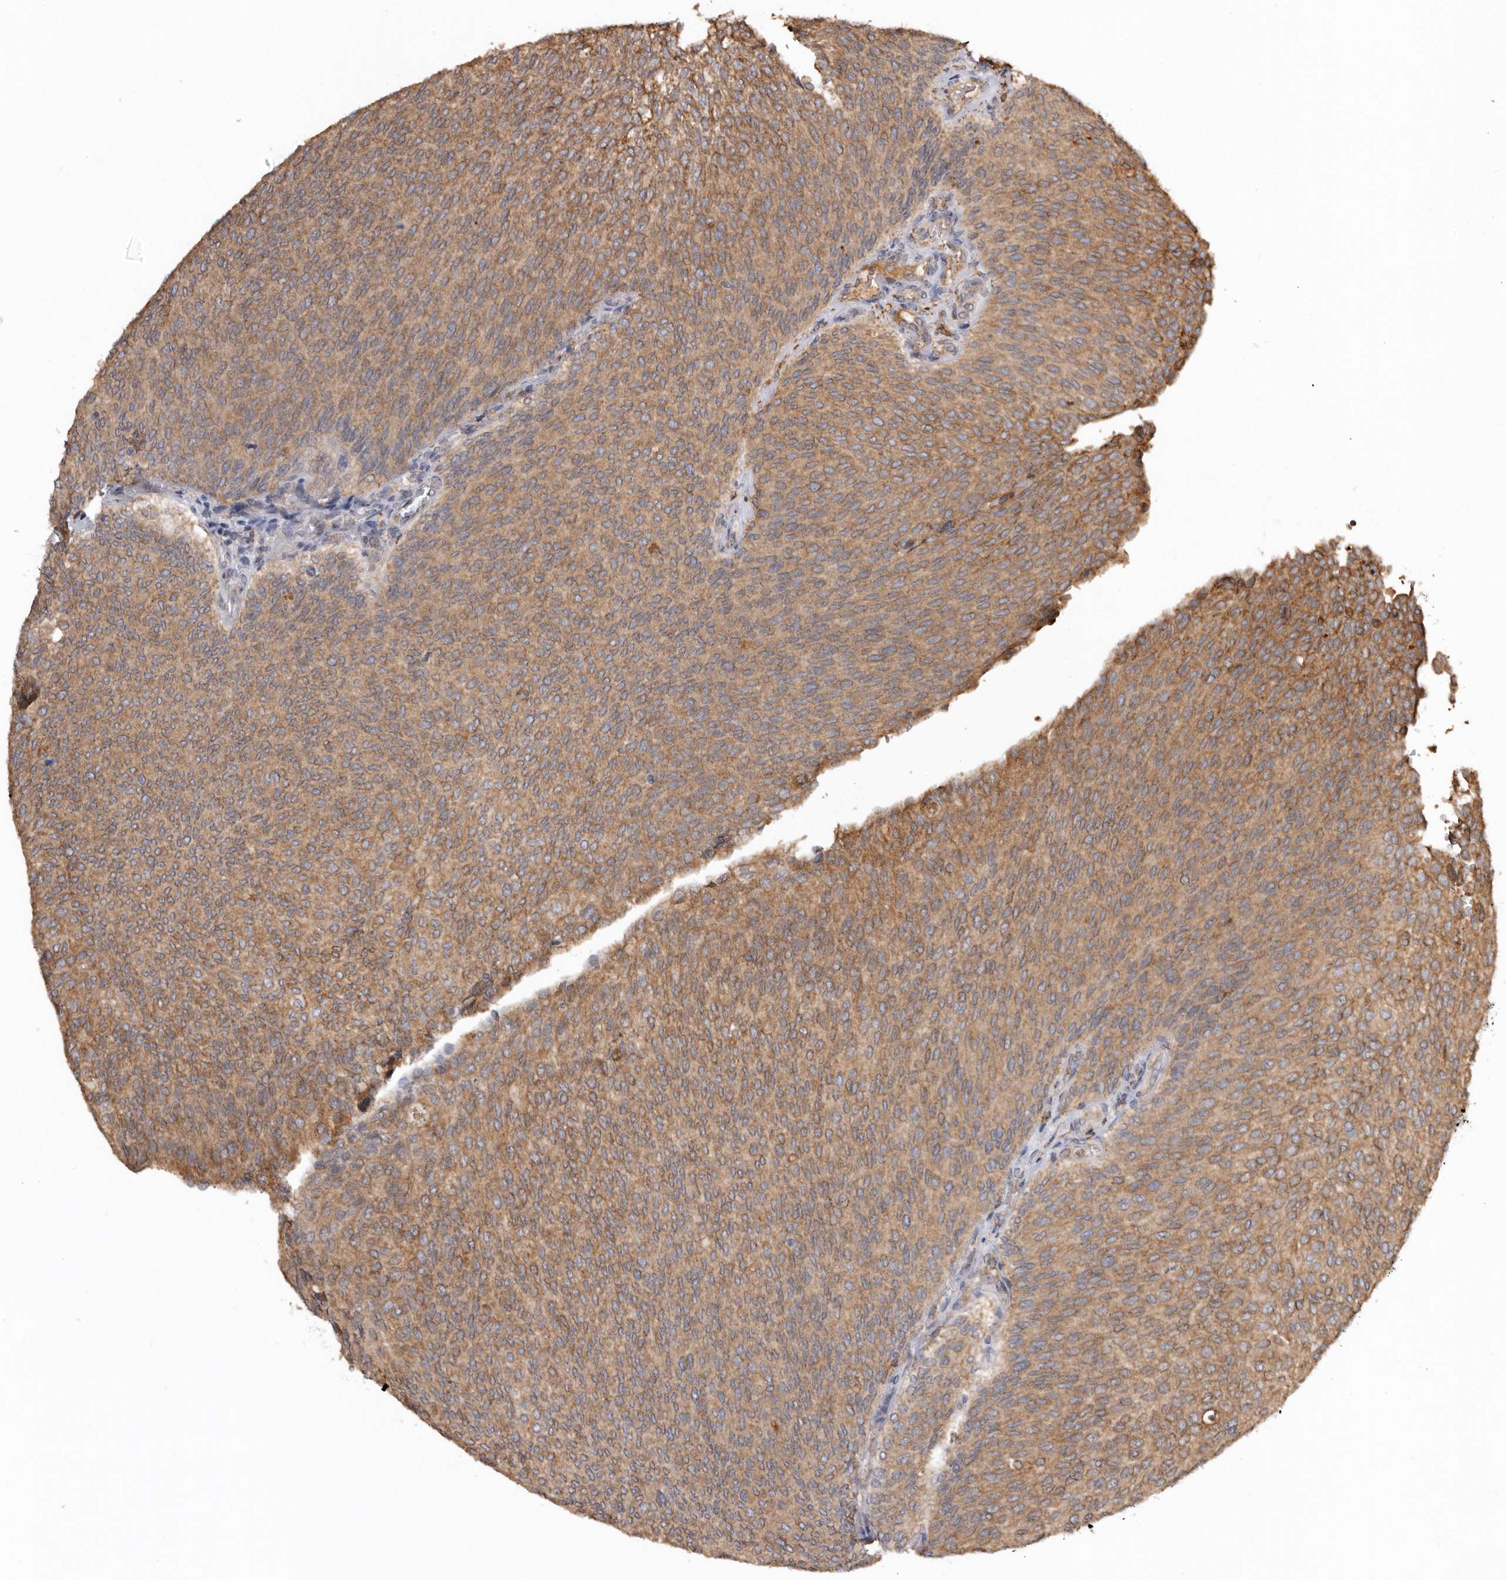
{"staining": {"intensity": "moderate", "quantity": ">75%", "location": "cytoplasmic/membranous"}, "tissue": "urothelial cancer", "cell_type": "Tumor cells", "image_type": "cancer", "snomed": [{"axis": "morphology", "description": "Urothelial carcinoma, Low grade"}, {"axis": "topography", "description": "Urinary bladder"}], "caption": "There is medium levels of moderate cytoplasmic/membranous positivity in tumor cells of urothelial cancer, as demonstrated by immunohistochemical staining (brown color).", "gene": "INKA2", "patient": {"sex": "female", "age": 79}}